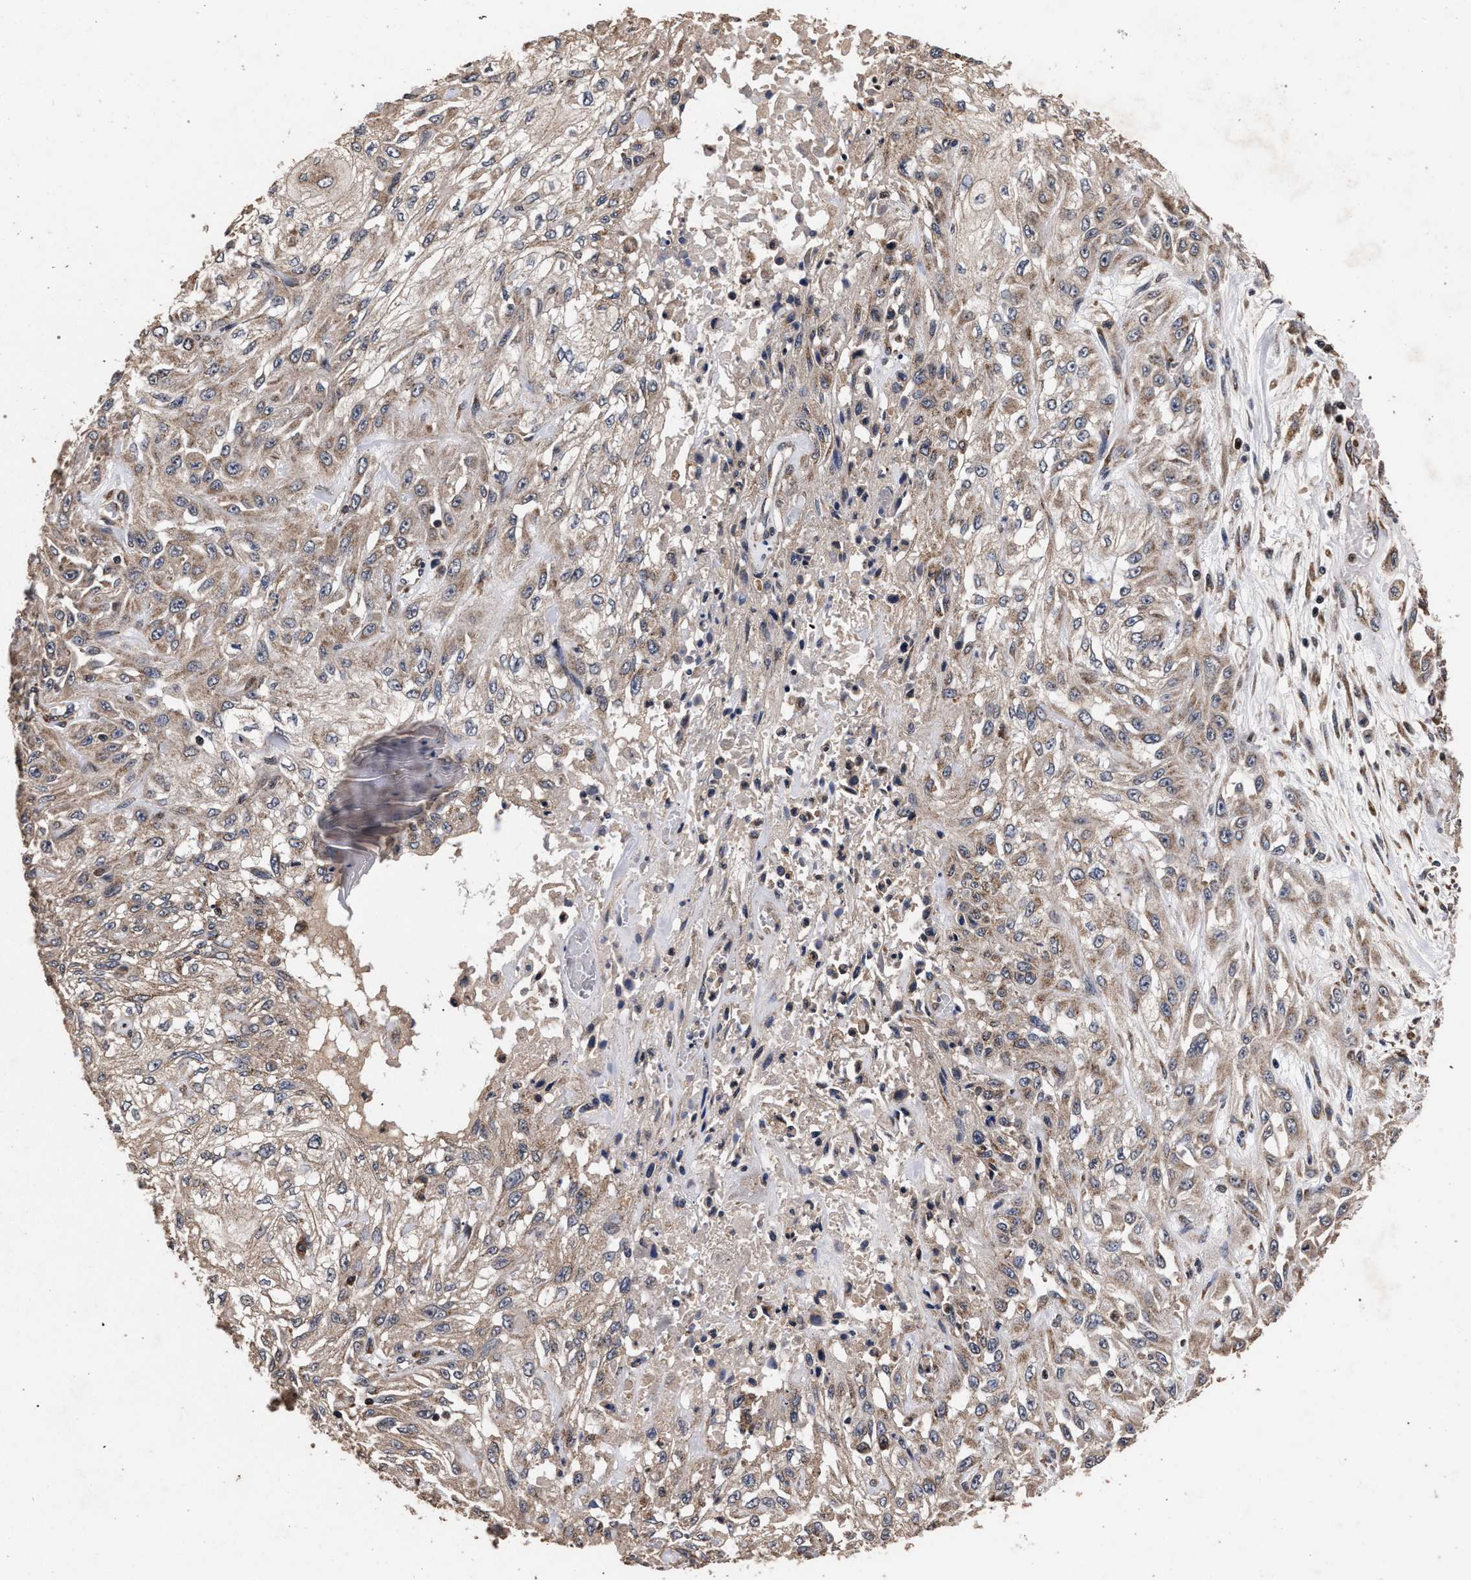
{"staining": {"intensity": "weak", "quantity": ">75%", "location": "cytoplasmic/membranous"}, "tissue": "skin cancer", "cell_type": "Tumor cells", "image_type": "cancer", "snomed": [{"axis": "morphology", "description": "Squamous cell carcinoma, NOS"}, {"axis": "morphology", "description": "Squamous cell carcinoma, metastatic, NOS"}, {"axis": "topography", "description": "Skin"}, {"axis": "topography", "description": "Lymph node"}], "caption": "This image exhibits immunohistochemistry (IHC) staining of human skin cancer (squamous cell carcinoma), with low weak cytoplasmic/membranous staining in about >75% of tumor cells.", "gene": "ACOX1", "patient": {"sex": "male", "age": 75}}